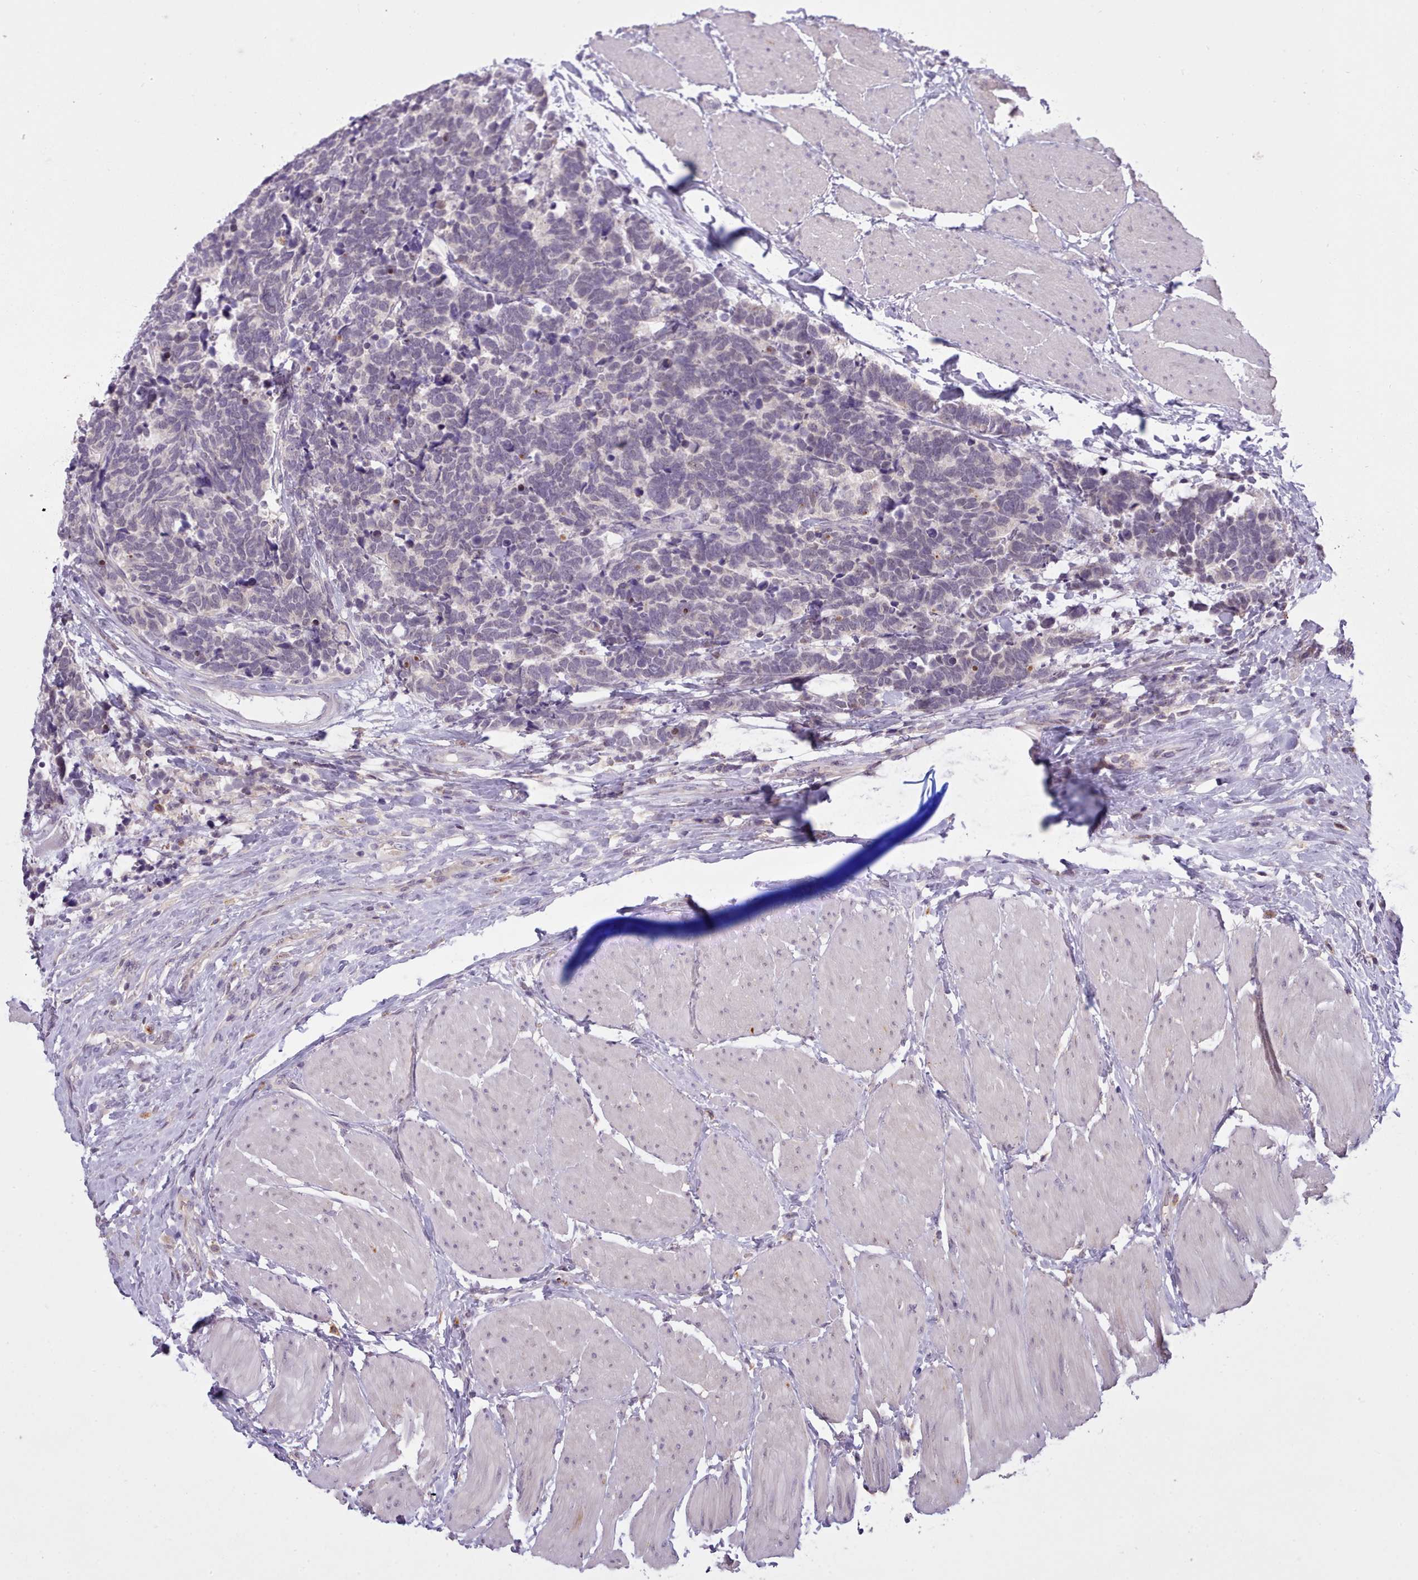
{"staining": {"intensity": "negative", "quantity": "none", "location": "none"}, "tissue": "carcinoid", "cell_type": "Tumor cells", "image_type": "cancer", "snomed": [{"axis": "morphology", "description": "Carcinoma, NOS"}, {"axis": "morphology", "description": "Carcinoid, malignant, NOS"}, {"axis": "topography", "description": "Urinary bladder"}], "caption": "An immunohistochemistry (IHC) image of malignant carcinoid is shown. There is no staining in tumor cells of malignant carcinoid. (DAB (3,3'-diaminobenzidine) immunohistochemistry (IHC), high magnification).", "gene": "ARL17A", "patient": {"sex": "male", "age": 57}}